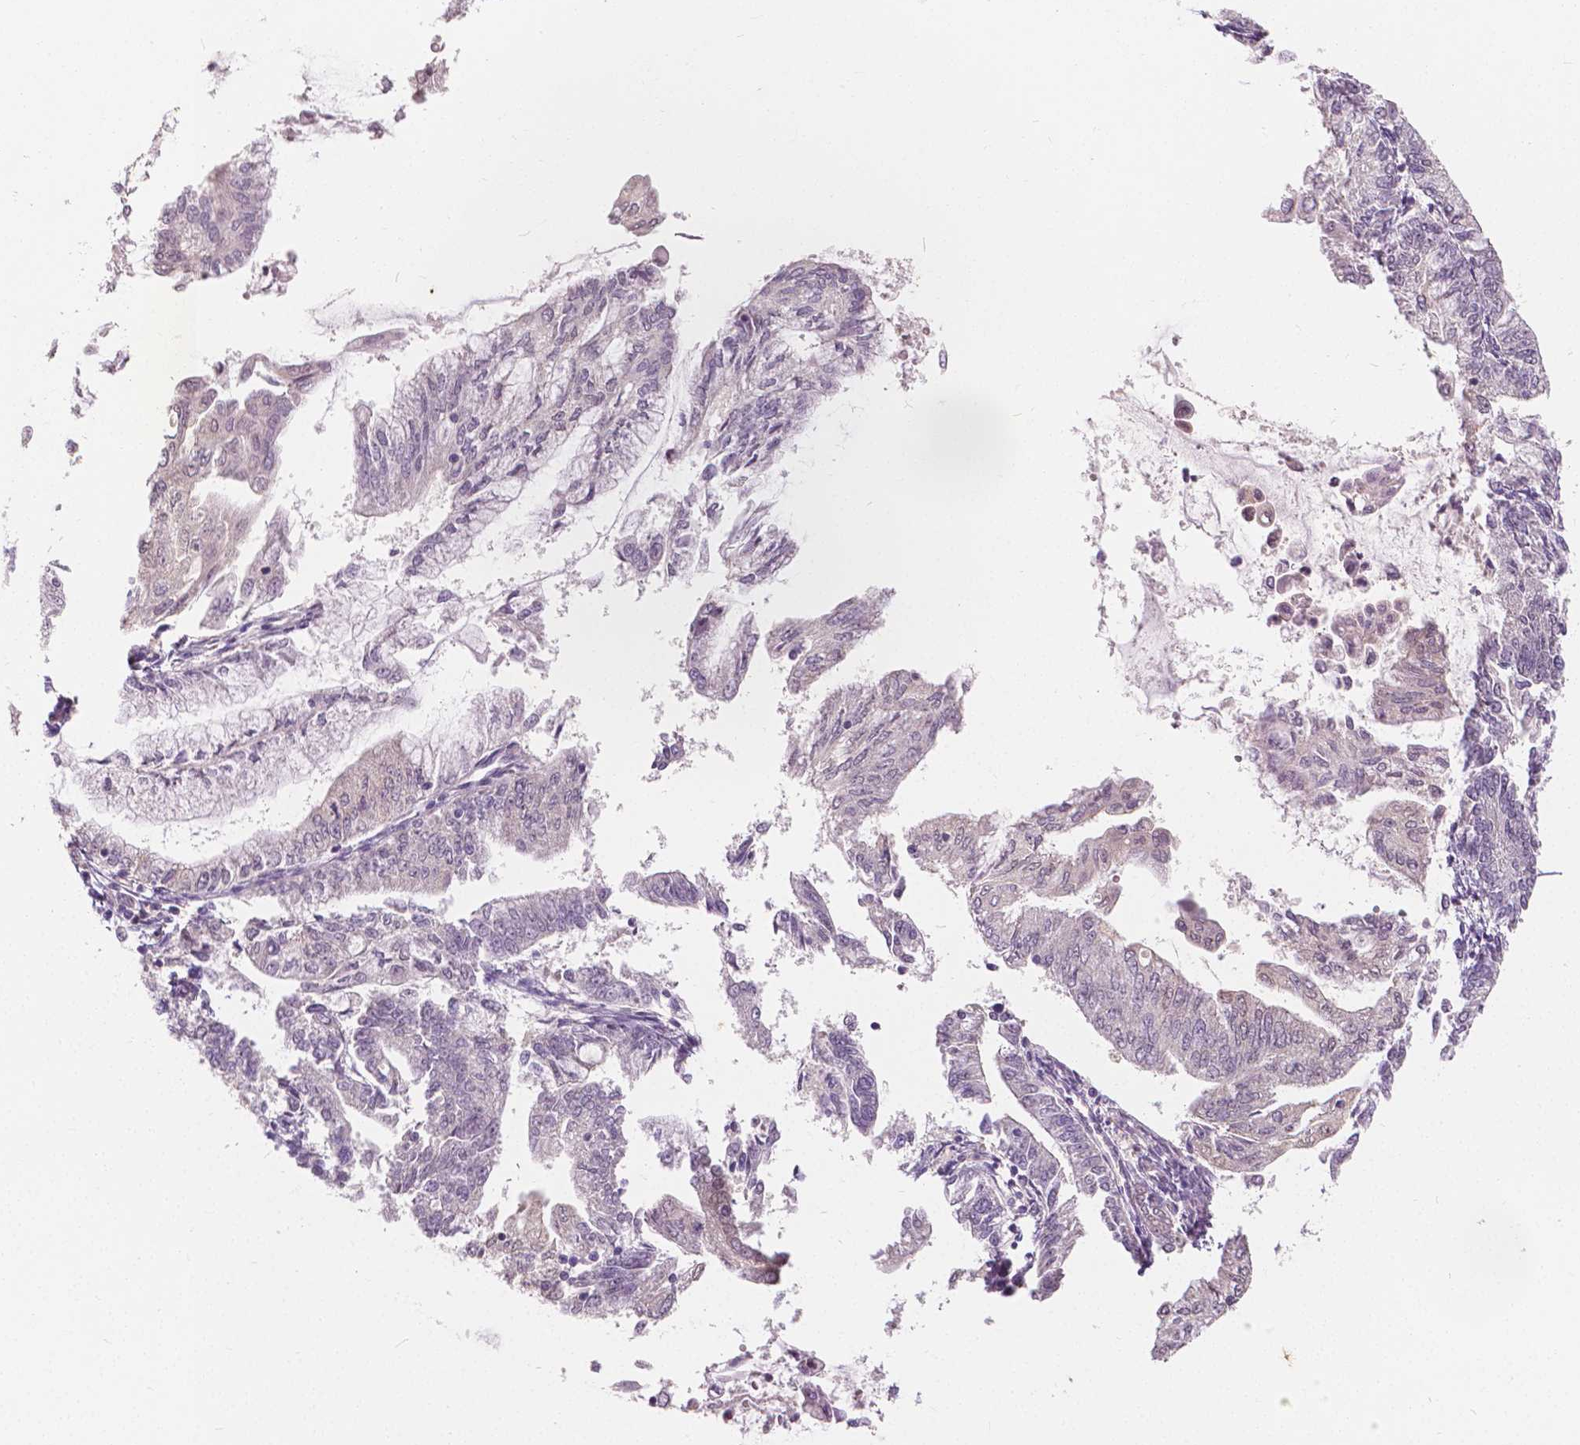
{"staining": {"intensity": "negative", "quantity": "none", "location": "none"}, "tissue": "endometrial cancer", "cell_type": "Tumor cells", "image_type": "cancer", "snomed": [{"axis": "morphology", "description": "Adenocarcinoma, NOS"}, {"axis": "topography", "description": "Endometrium"}], "caption": "This is an IHC micrograph of human adenocarcinoma (endometrial). There is no expression in tumor cells.", "gene": "NAPRT", "patient": {"sex": "female", "age": 55}}